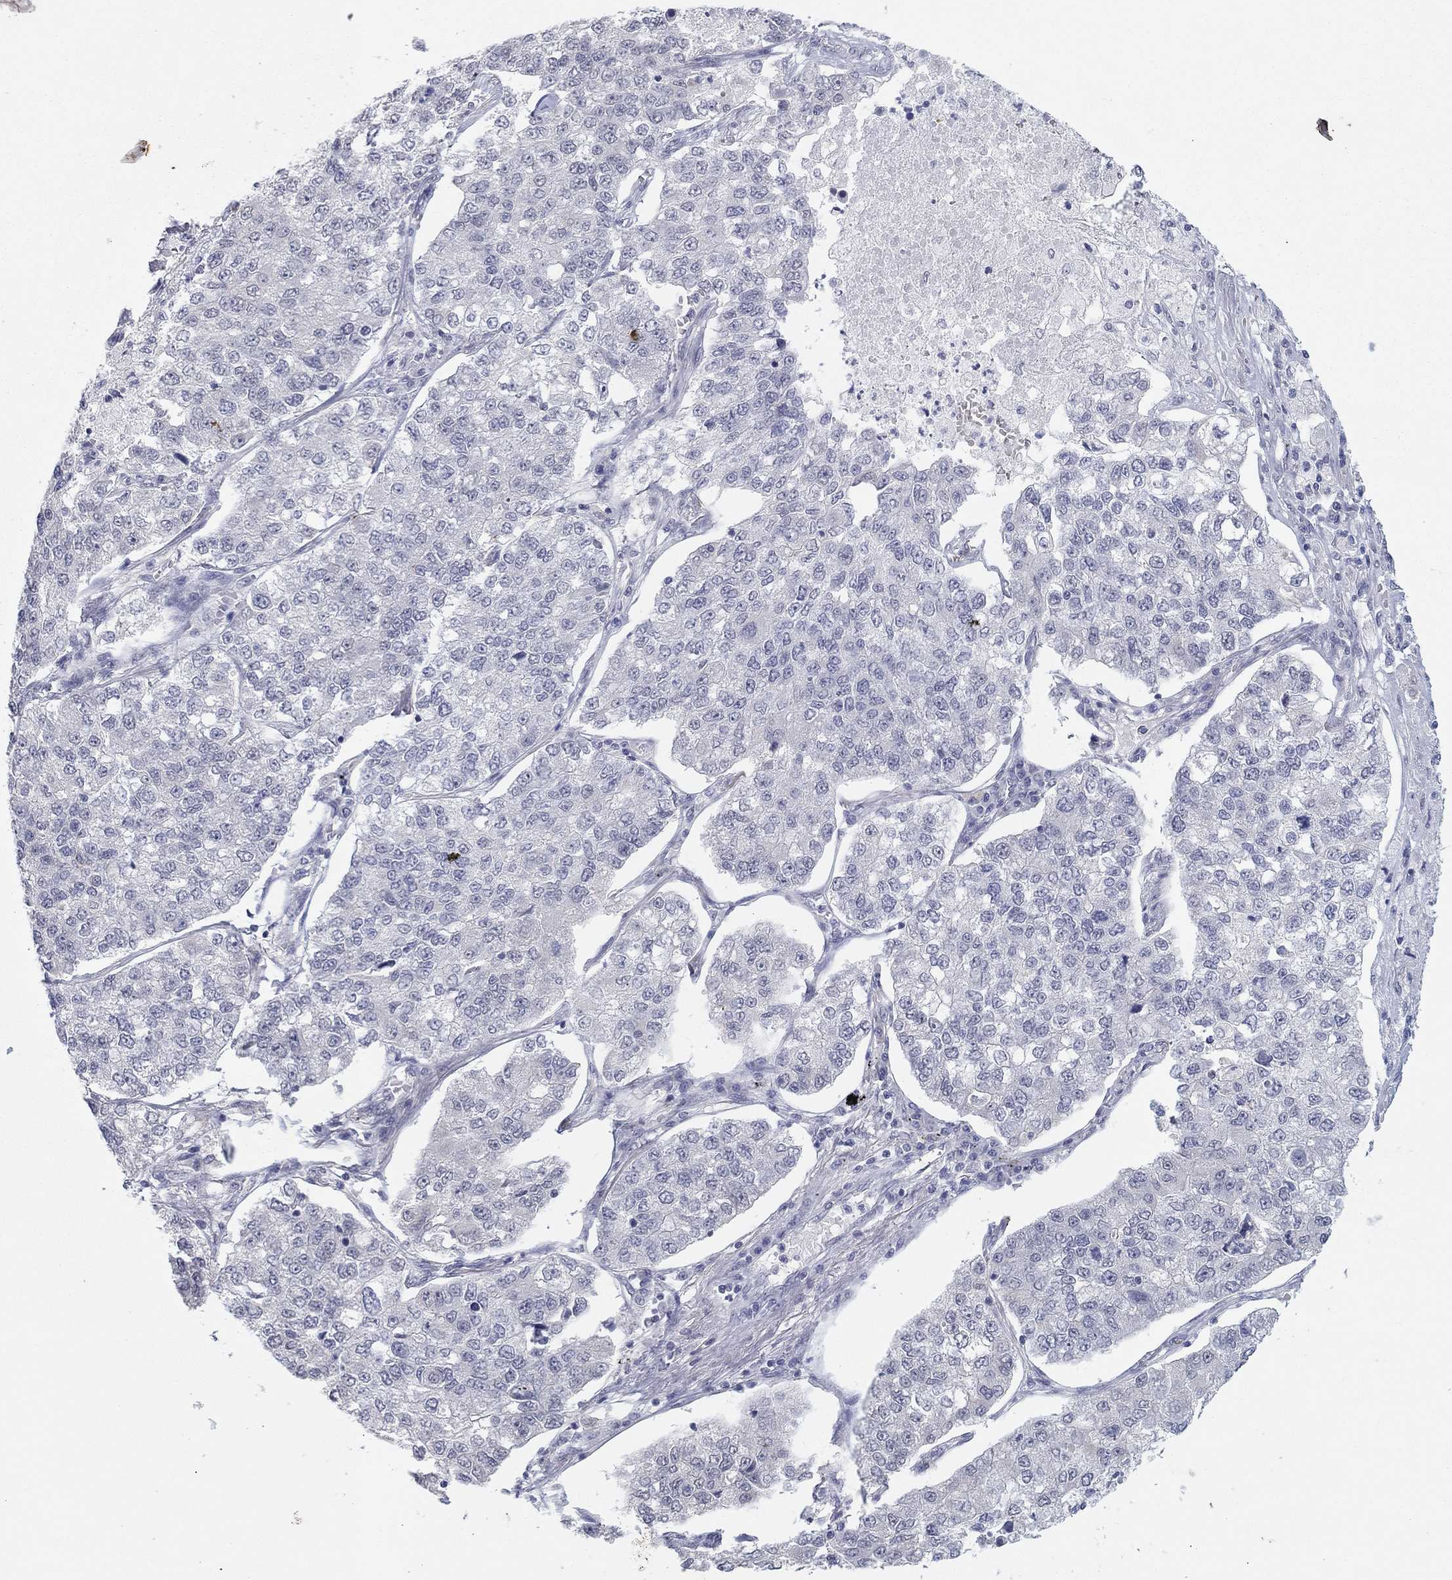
{"staining": {"intensity": "negative", "quantity": "none", "location": "none"}, "tissue": "lung cancer", "cell_type": "Tumor cells", "image_type": "cancer", "snomed": [{"axis": "morphology", "description": "Adenocarcinoma, NOS"}, {"axis": "topography", "description": "Lung"}], "caption": "Tumor cells show no significant positivity in adenocarcinoma (lung).", "gene": "SLC22A2", "patient": {"sex": "male", "age": 49}}